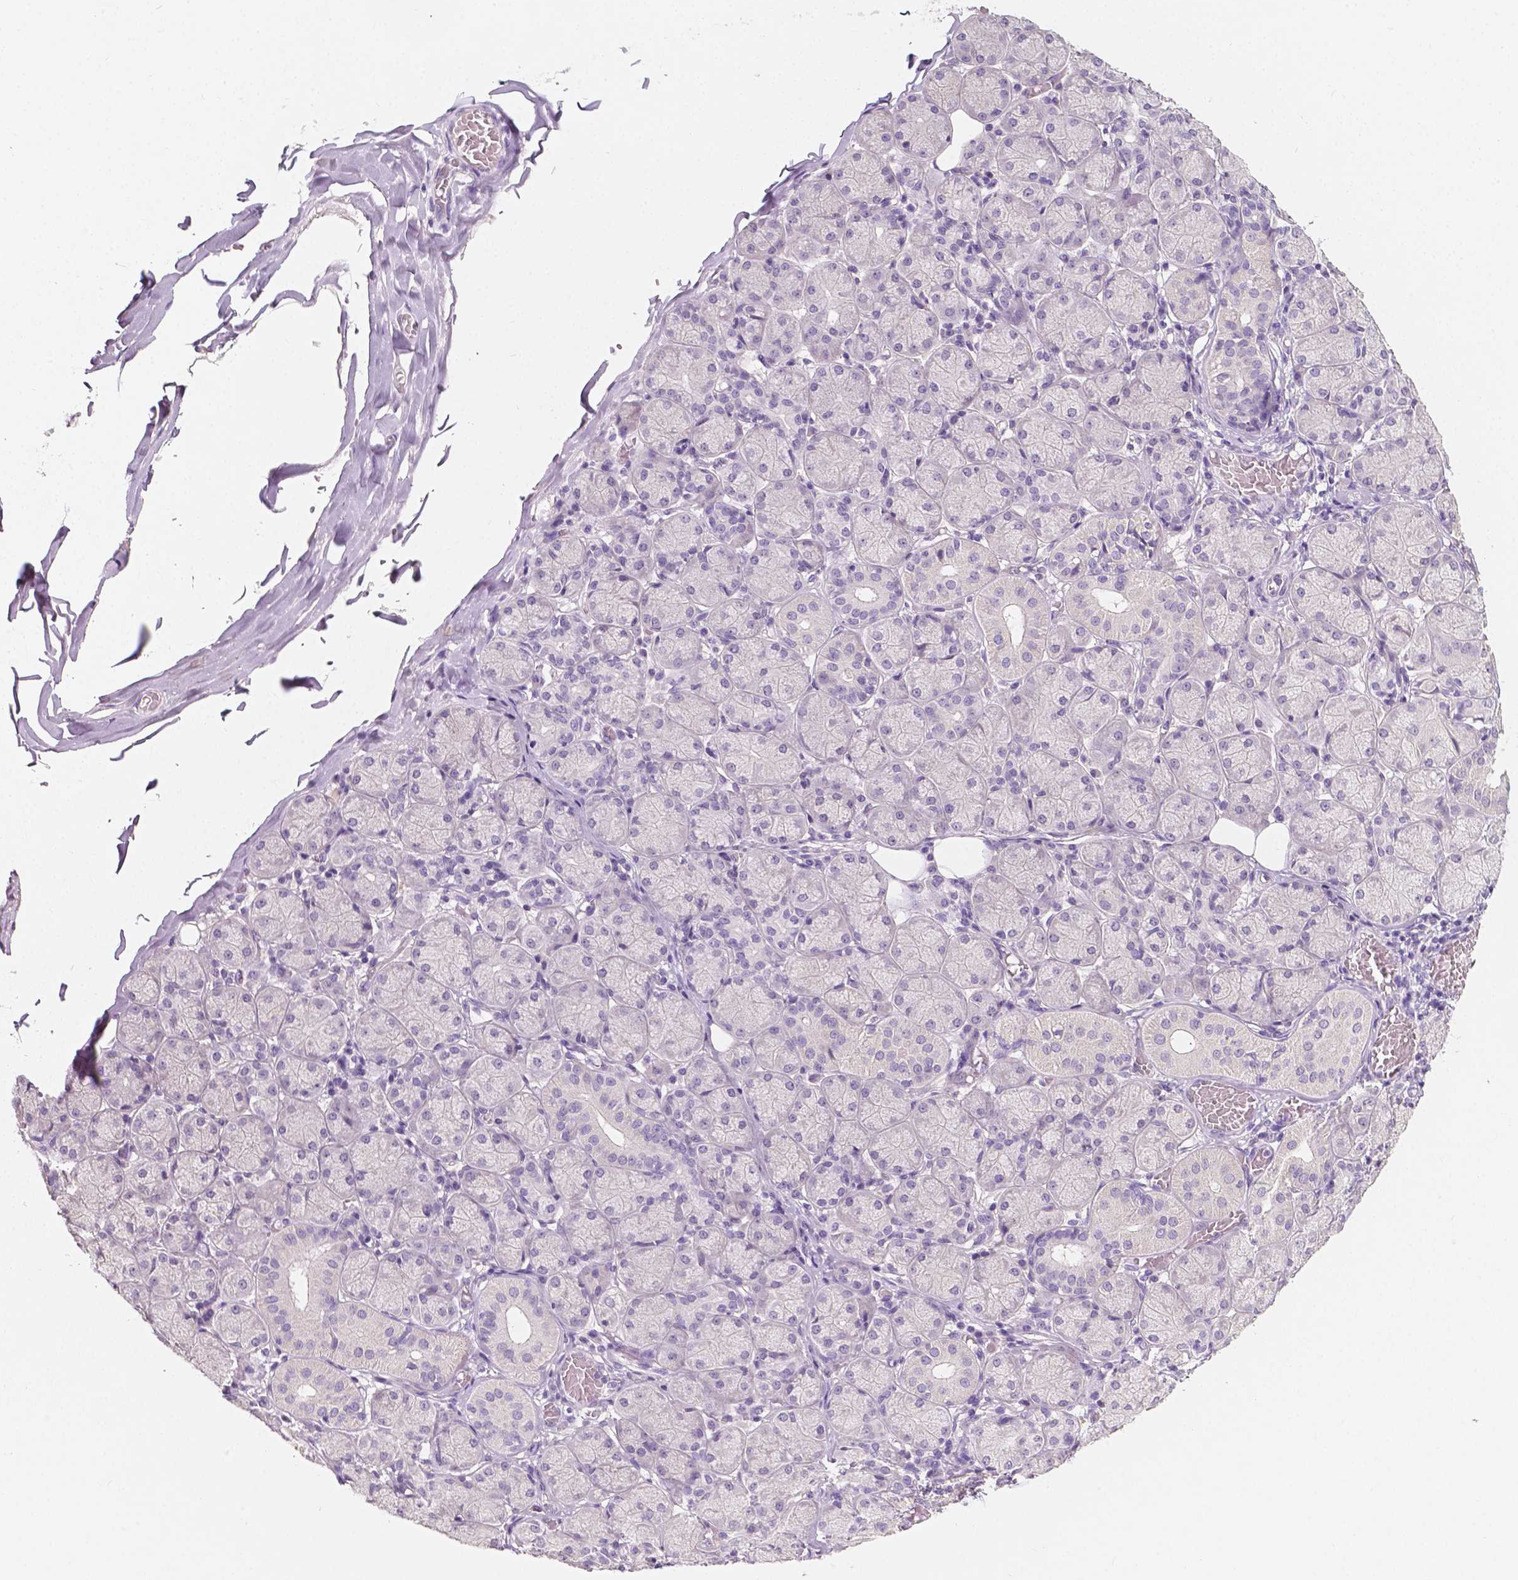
{"staining": {"intensity": "negative", "quantity": "none", "location": "none"}, "tissue": "salivary gland", "cell_type": "Glandular cells", "image_type": "normal", "snomed": [{"axis": "morphology", "description": "Normal tissue, NOS"}, {"axis": "topography", "description": "Salivary gland"}, {"axis": "topography", "description": "Peripheral nerve tissue"}], "caption": "Immunohistochemistry (IHC) histopathology image of benign salivary gland: salivary gland stained with DAB (3,3'-diaminobenzidine) displays no significant protein expression in glandular cells.", "gene": "TAL1", "patient": {"sex": "female", "age": 24}}